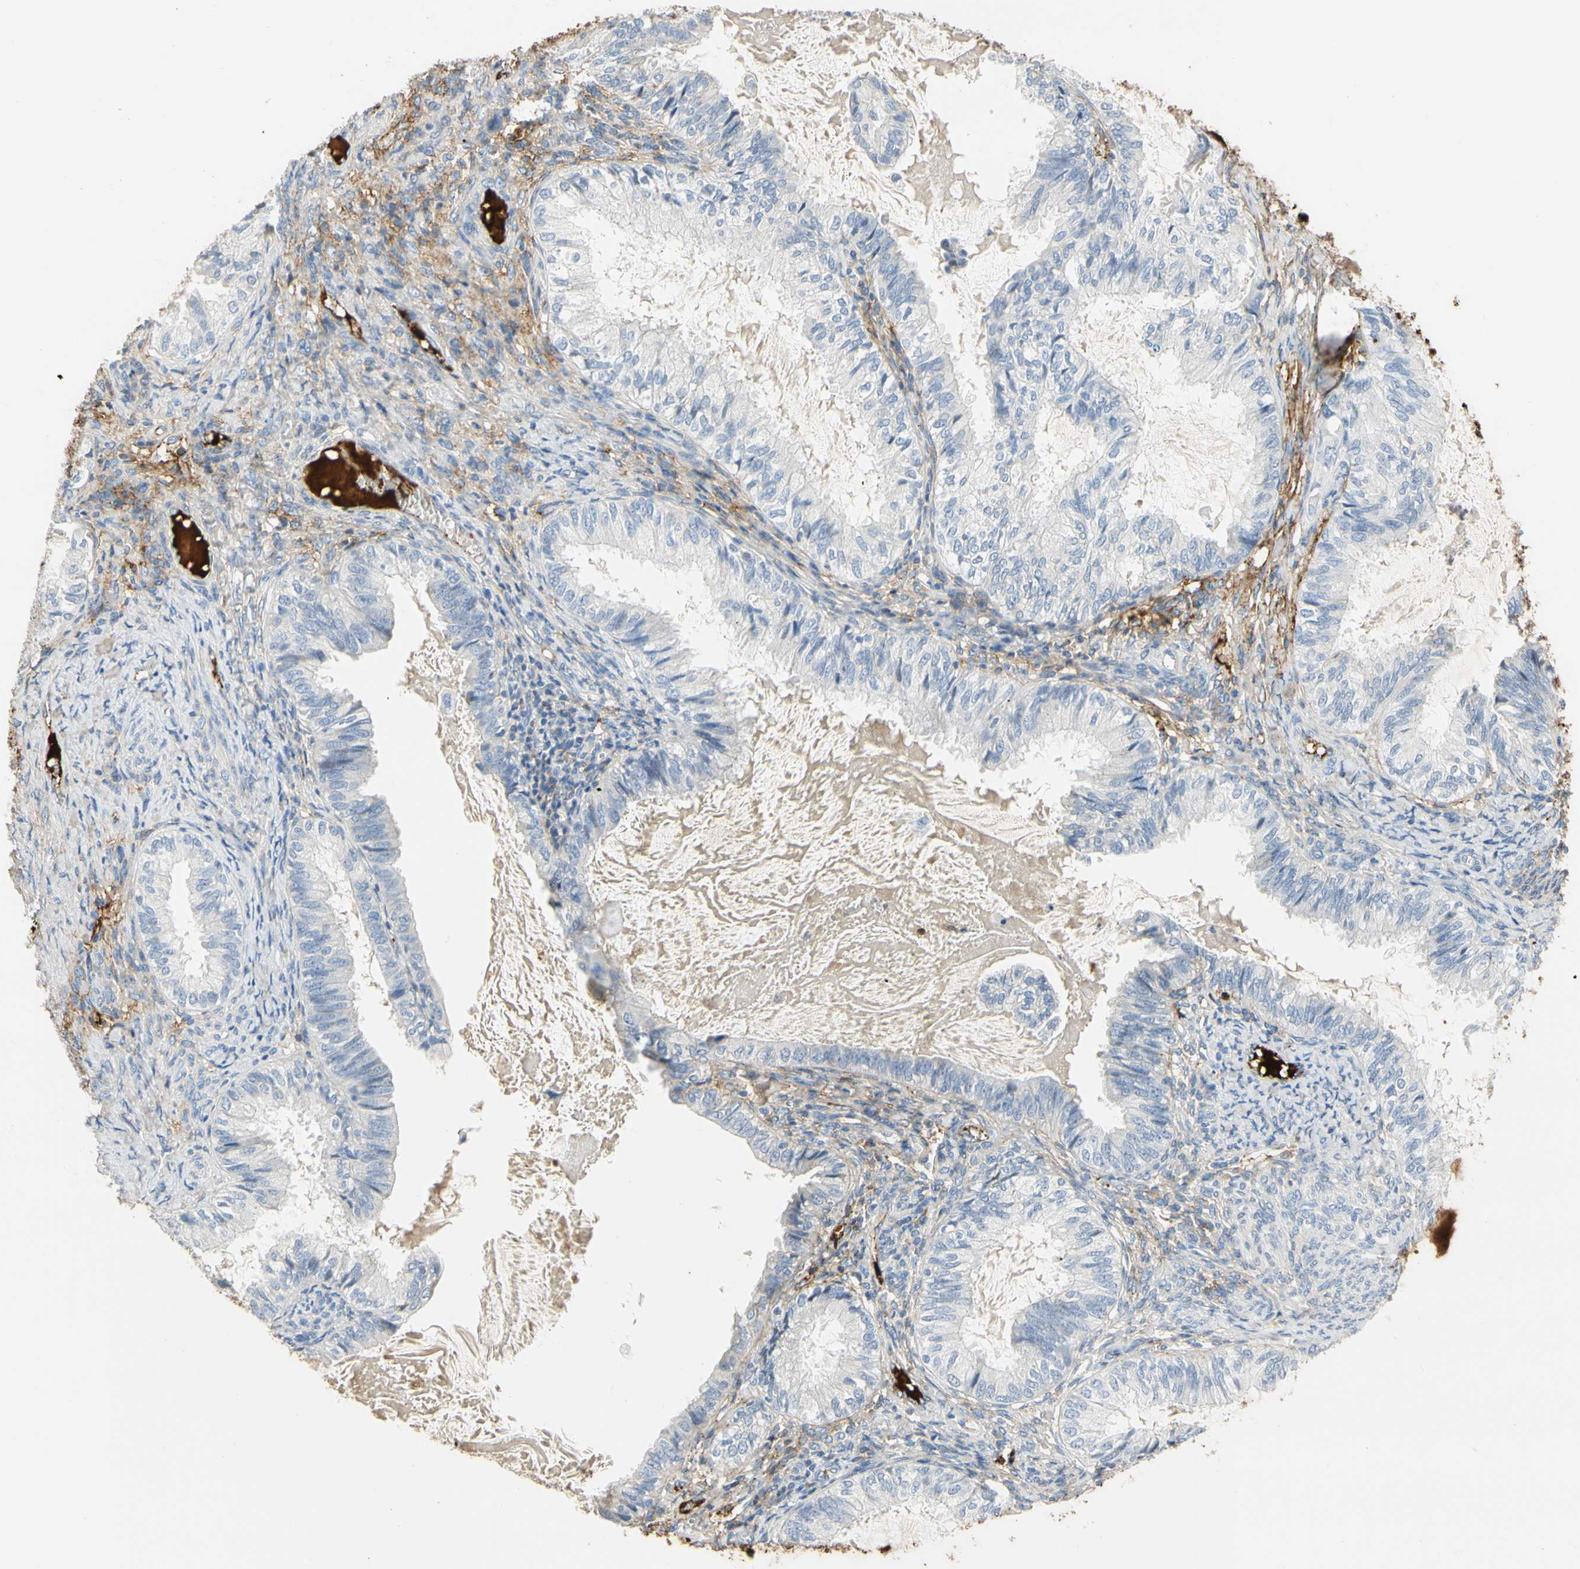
{"staining": {"intensity": "negative", "quantity": "none", "location": "none"}, "tissue": "cervical cancer", "cell_type": "Tumor cells", "image_type": "cancer", "snomed": [{"axis": "morphology", "description": "Normal tissue, NOS"}, {"axis": "morphology", "description": "Adenocarcinoma, NOS"}, {"axis": "topography", "description": "Cervix"}, {"axis": "topography", "description": "Endometrium"}], "caption": "This is an IHC histopathology image of human adenocarcinoma (cervical). There is no positivity in tumor cells.", "gene": "FGB", "patient": {"sex": "female", "age": 86}}